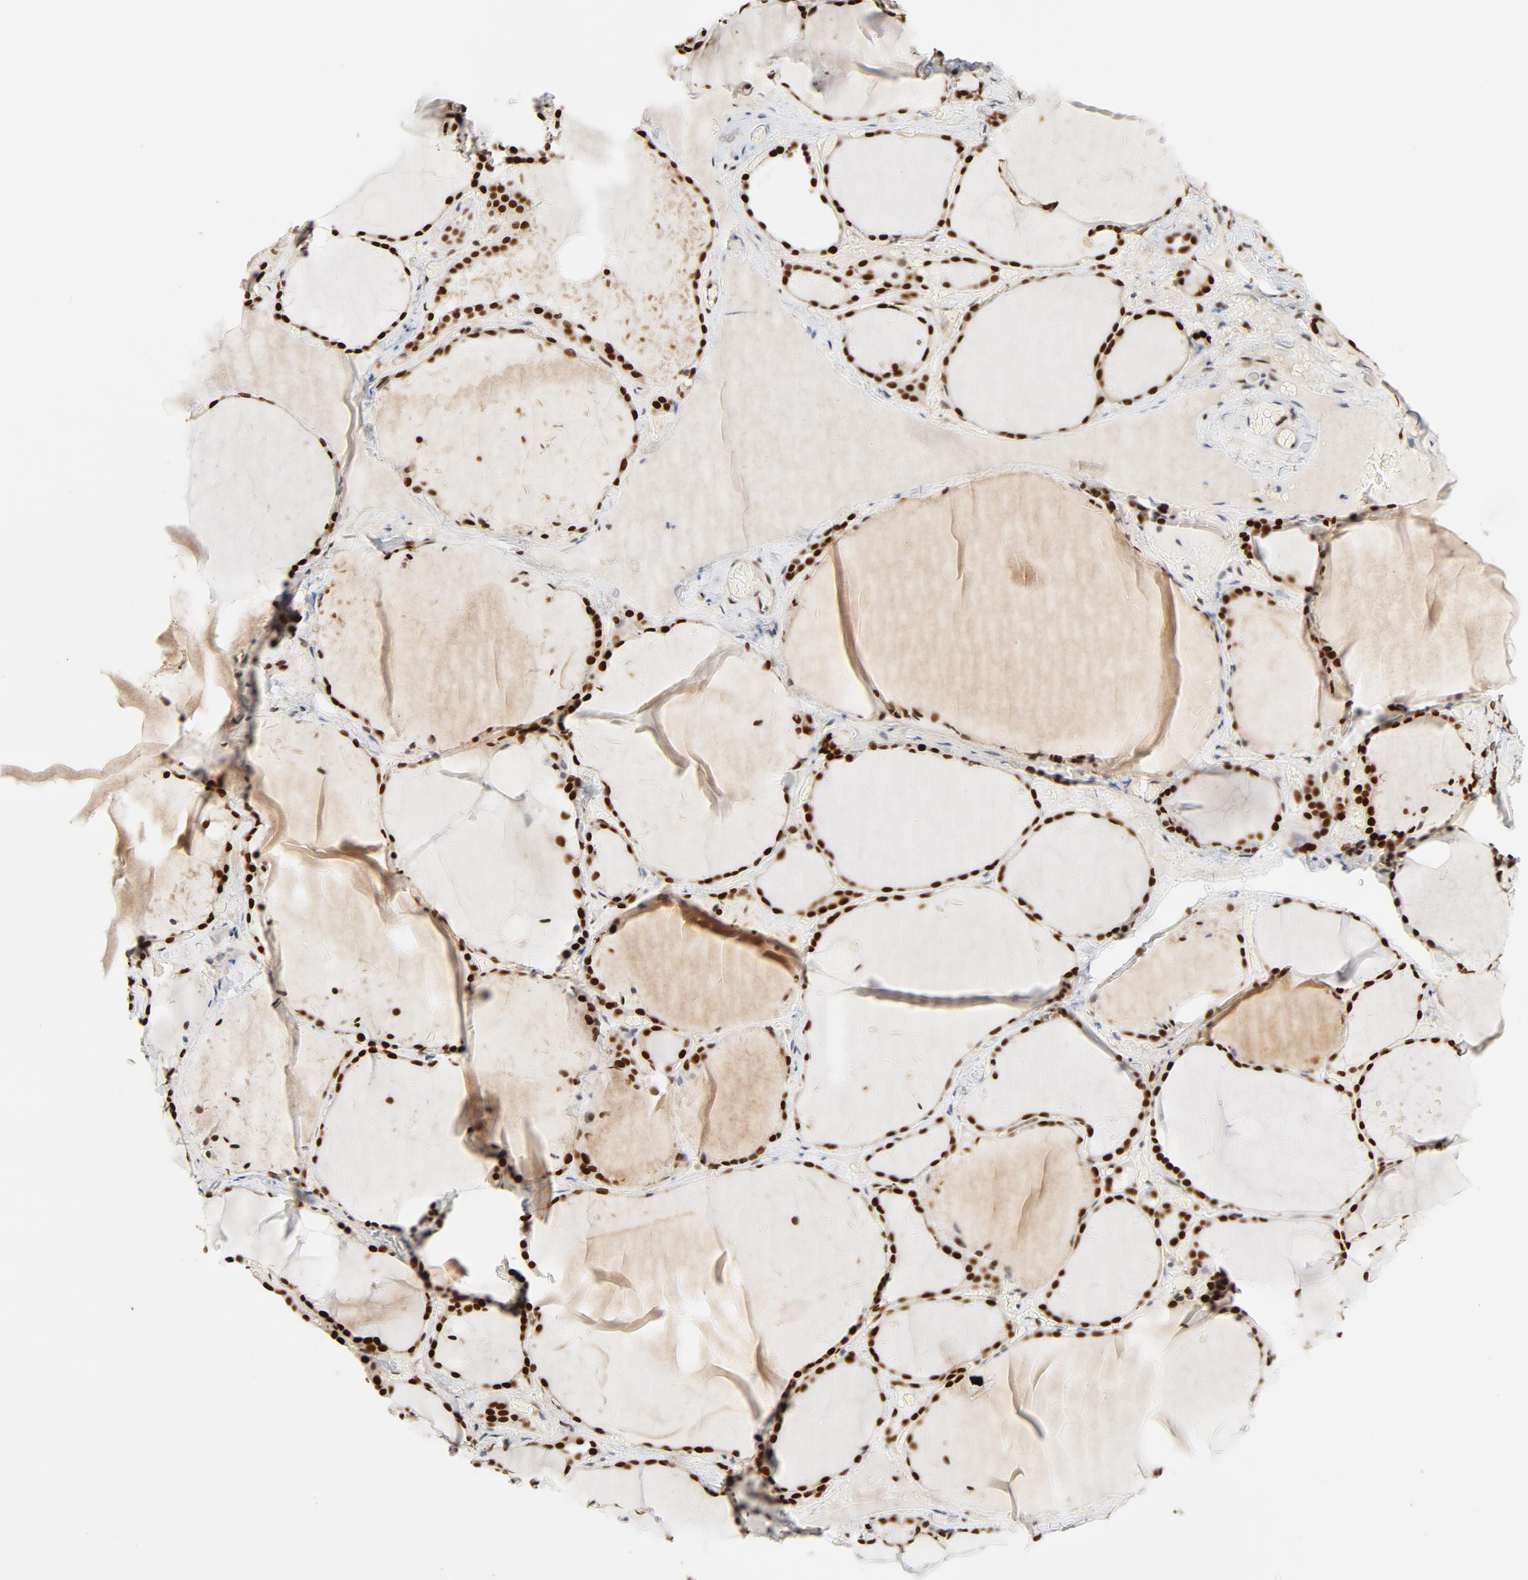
{"staining": {"intensity": "strong", "quantity": ">75%", "location": "nuclear"}, "tissue": "thyroid gland", "cell_type": "Glandular cells", "image_type": "normal", "snomed": [{"axis": "morphology", "description": "Normal tissue, NOS"}, {"axis": "topography", "description": "Thyroid gland"}], "caption": "Immunohistochemical staining of unremarkable thyroid gland displays strong nuclear protein positivity in approximately >75% of glandular cells.", "gene": "GTF2I", "patient": {"sex": "female", "age": 22}}